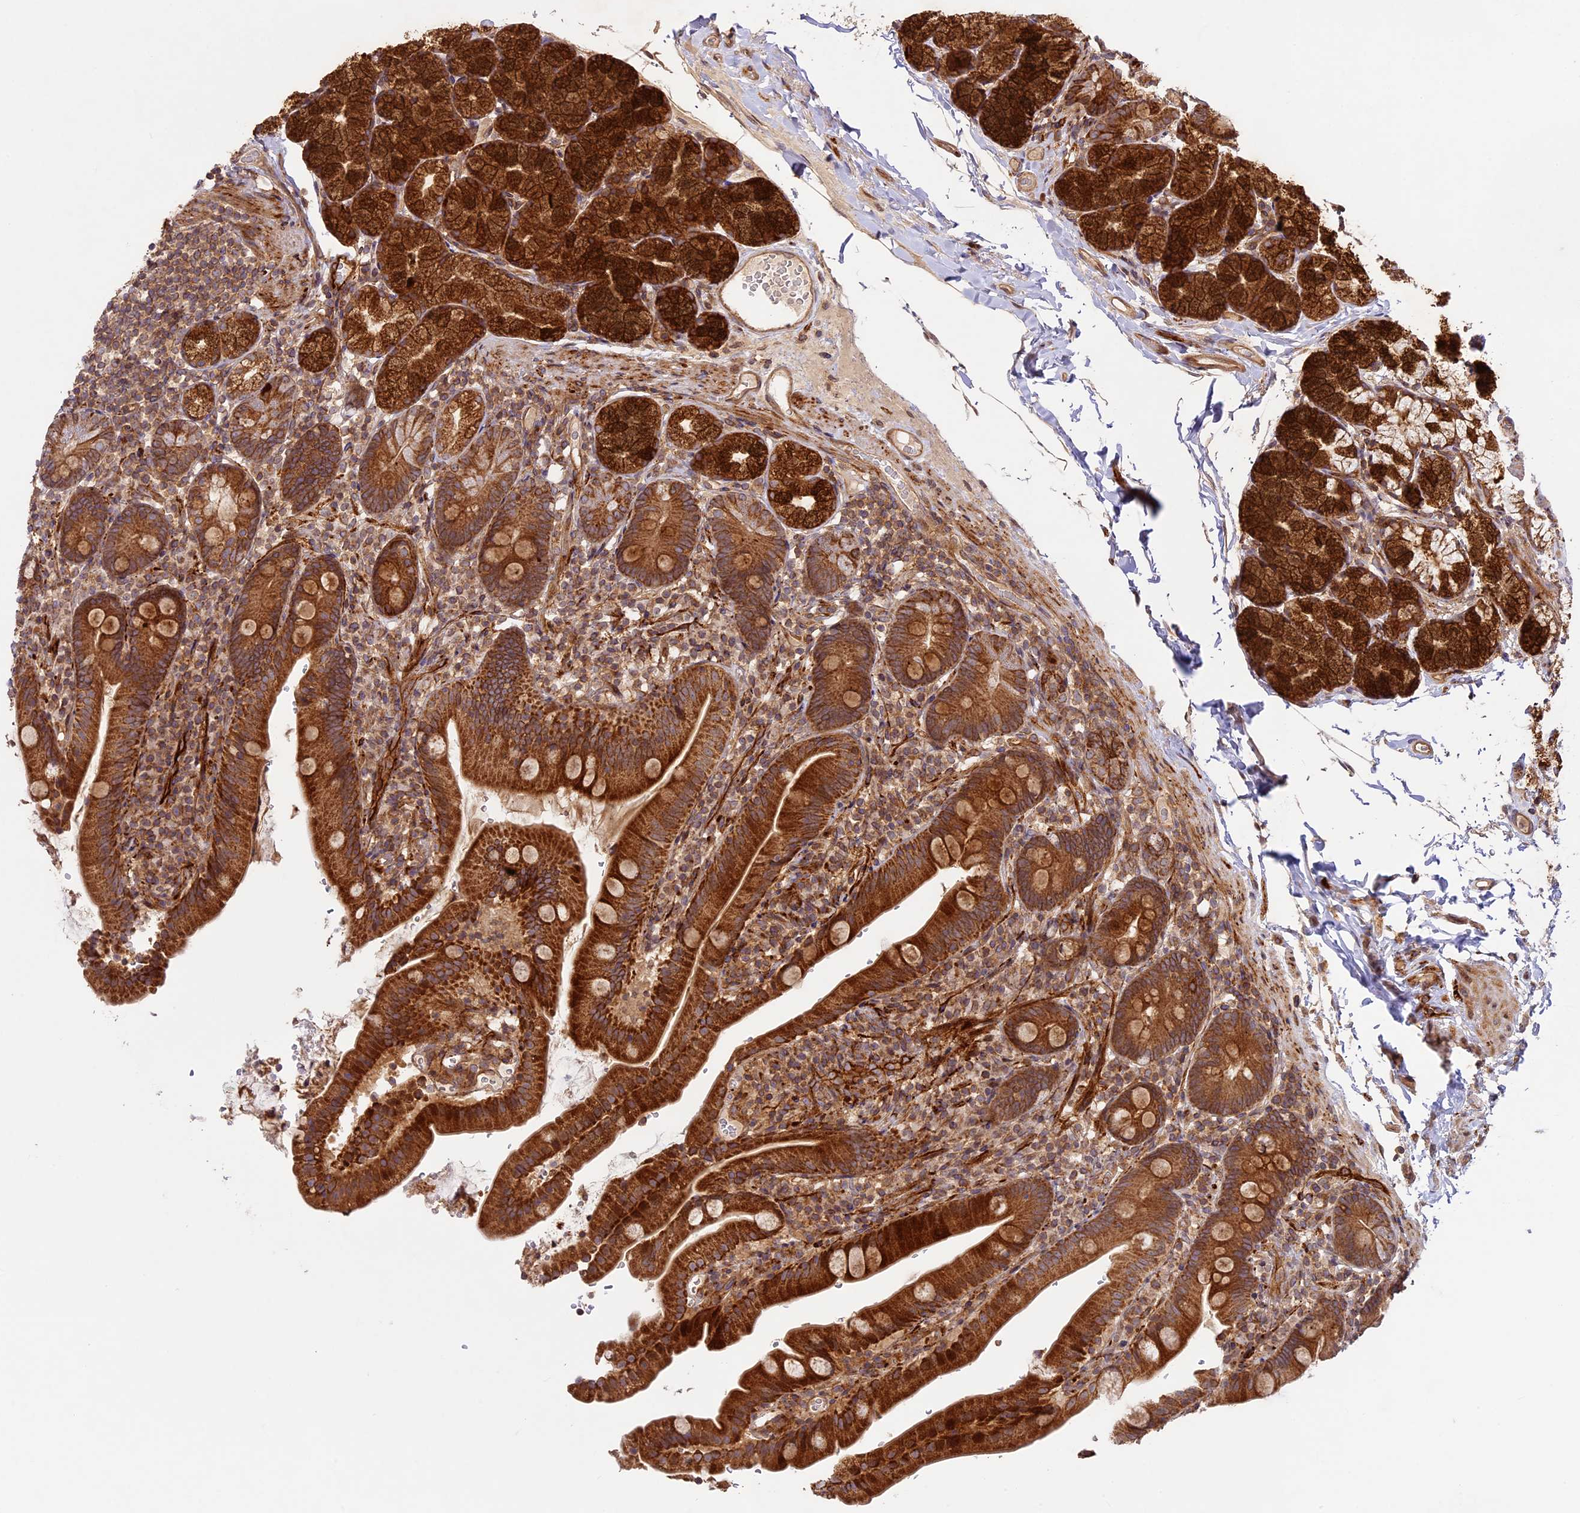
{"staining": {"intensity": "strong", "quantity": ">75%", "location": "cytoplasmic/membranous"}, "tissue": "duodenum", "cell_type": "Glandular cells", "image_type": "normal", "snomed": [{"axis": "morphology", "description": "Normal tissue, NOS"}, {"axis": "topography", "description": "Duodenum"}], "caption": "Duodenum stained with DAB immunohistochemistry (IHC) exhibits high levels of strong cytoplasmic/membranous expression in about >75% of glandular cells.", "gene": "DGKH", "patient": {"sex": "female", "age": 67}}